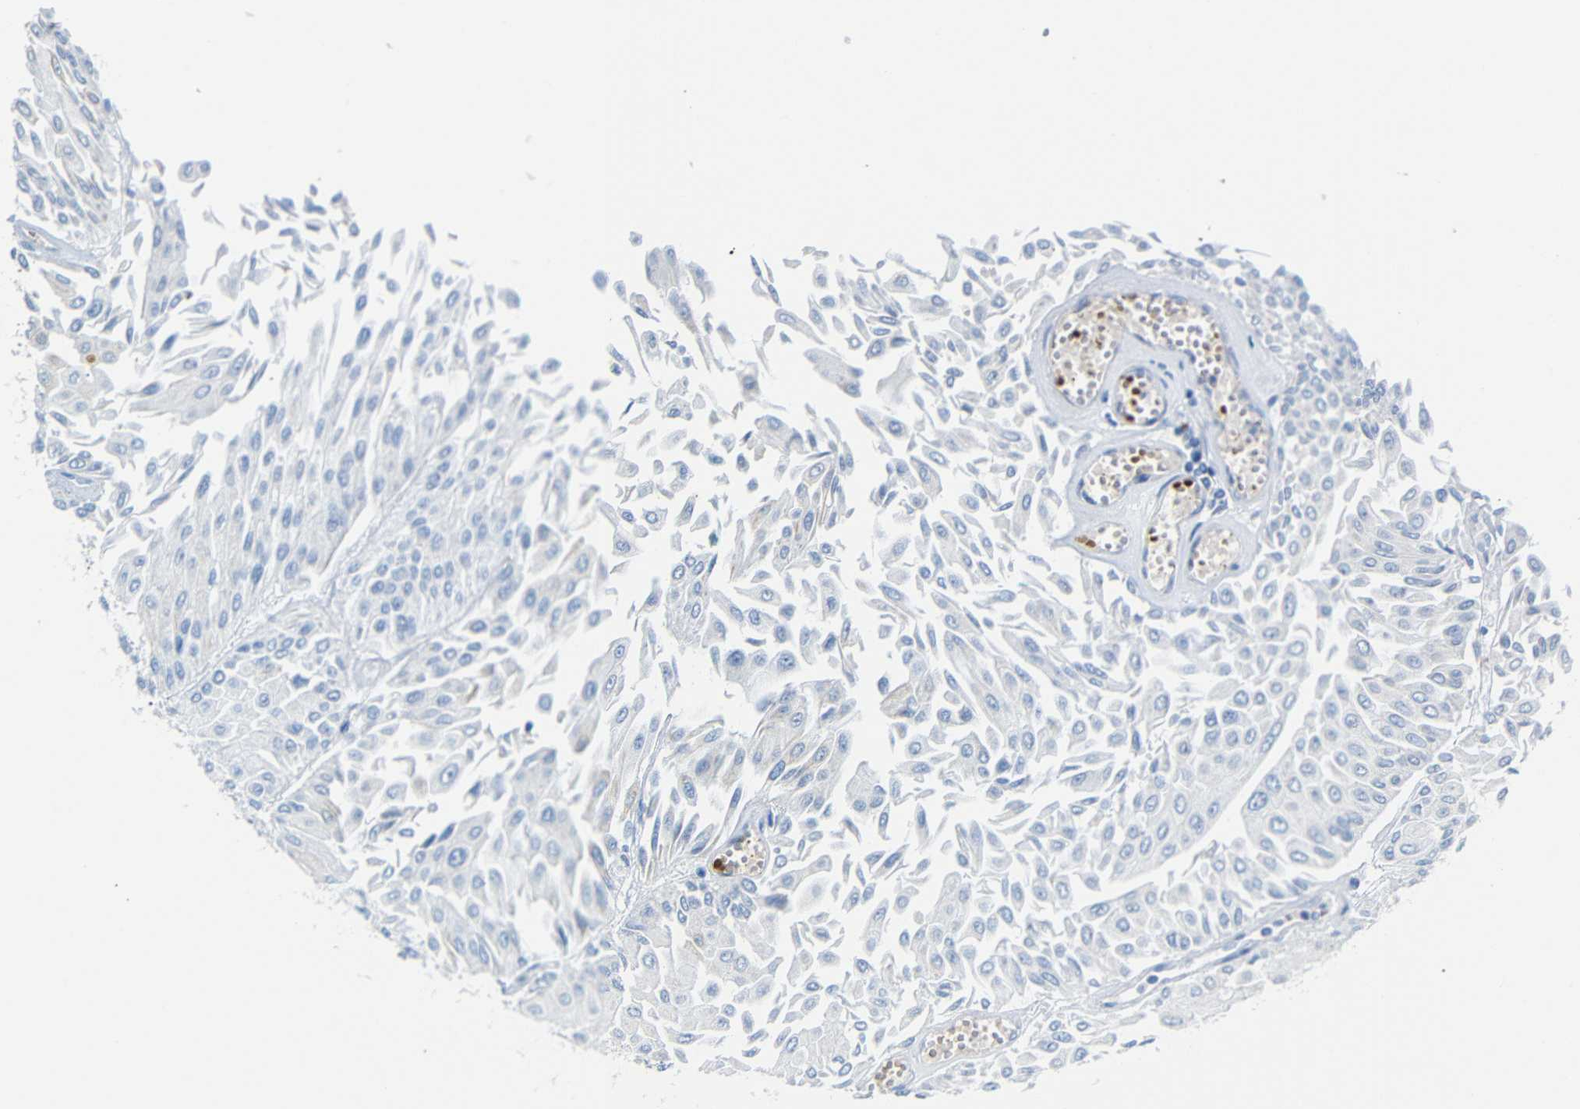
{"staining": {"intensity": "negative", "quantity": "none", "location": "none"}, "tissue": "urothelial cancer", "cell_type": "Tumor cells", "image_type": "cancer", "snomed": [{"axis": "morphology", "description": "Urothelial carcinoma, Low grade"}, {"axis": "topography", "description": "Urinary bladder"}], "caption": "The immunohistochemistry (IHC) photomicrograph has no significant expression in tumor cells of low-grade urothelial carcinoma tissue. (DAB (3,3'-diaminobenzidine) immunohistochemistry, high magnification).", "gene": "ERVMER34-1", "patient": {"sex": "male", "age": 67}}